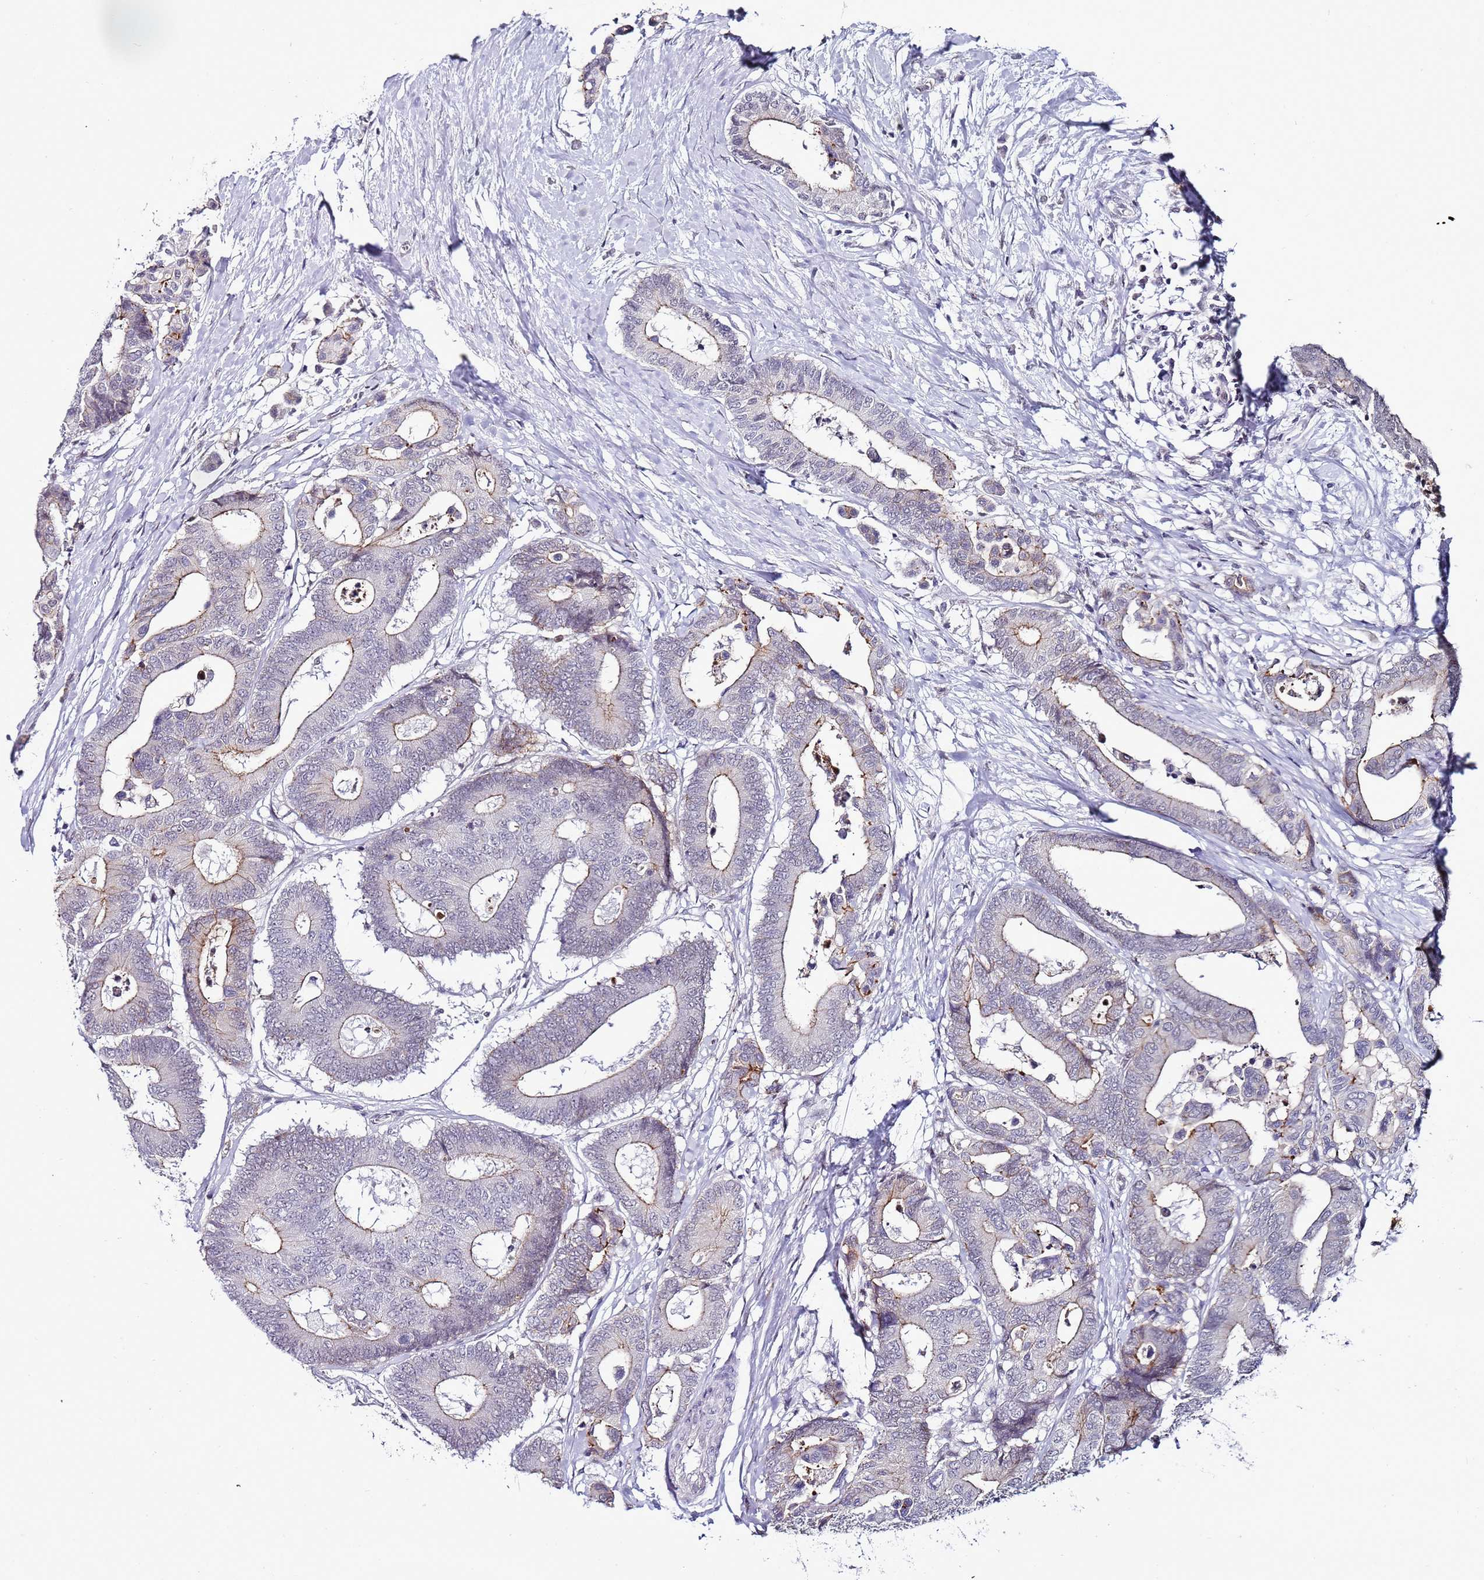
{"staining": {"intensity": "moderate", "quantity": "25%-75%", "location": "cytoplasmic/membranous"}, "tissue": "colorectal cancer", "cell_type": "Tumor cells", "image_type": "cancer", "snomed": [{"axis": "morphology", "description": "Normal tissue, NOS"}, {"axis": "morphology", "description": "Adenocarcinoma, NOS"}, {"axis": "topography", "description": "Colon"}], "caption": "A brown stain labels moderate cytoplasmic/membranous expression of a protein in human colorectal cancer tumor cells.", "gene": "PSMA7", "patient": {"sex": "male", "age": 82}}